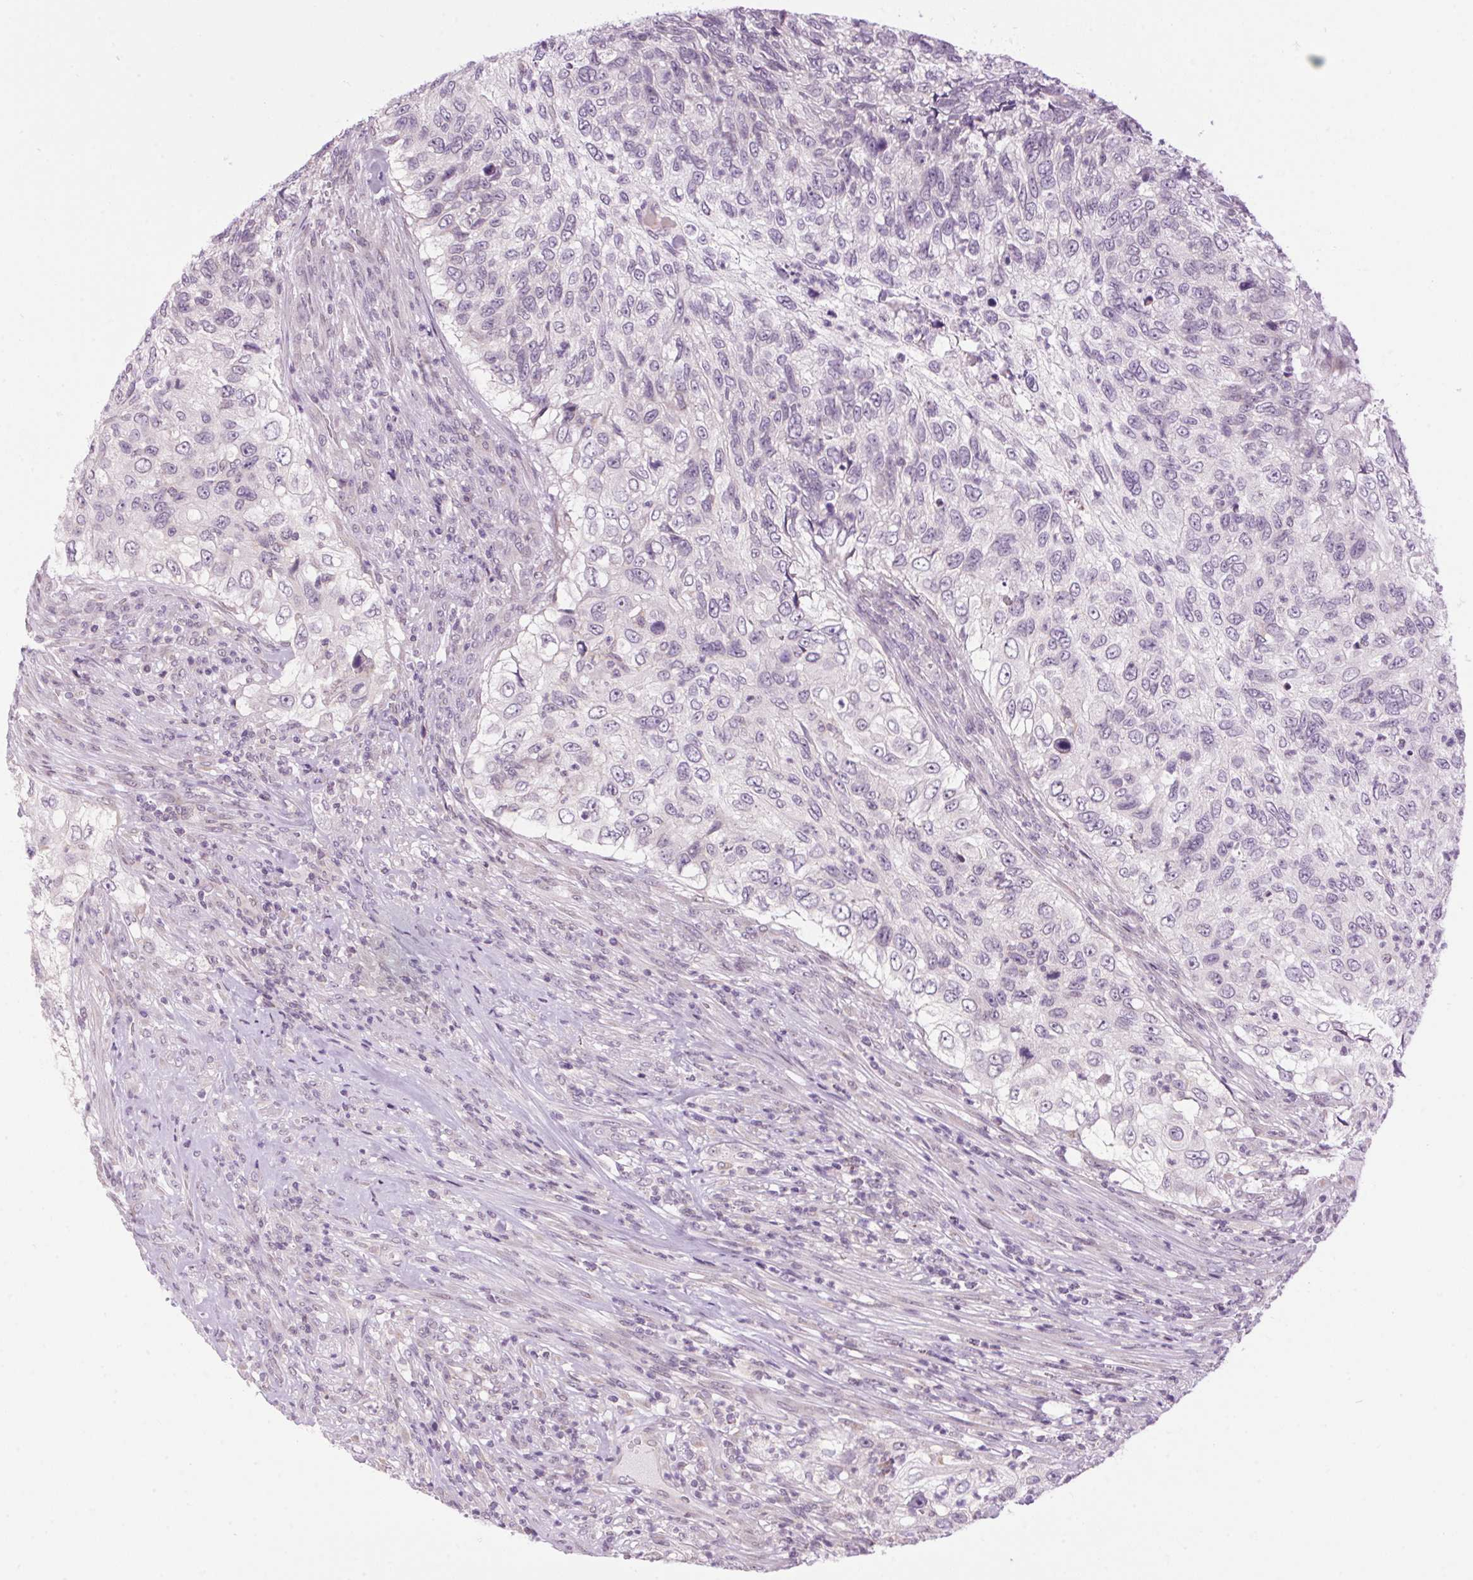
{"staining": {"intensity": "negative", "quantity": "none", "location": "none"}, "tissue": "urothelial cancer", "cell_type": "Tumor cells", "image_type": "cancer", "snomed": [{"axis": "morphology", "description": "Urothelial carcinoma, High grade"}, {"axis": "topography", "description": "Urinary bladder"}], "caption": "Immunohistochemistry of high-grade urothelial carcinoma reveals no positivity in tumor cells. (DAB (3,3'-diaminobenzidine) immunohistochemistry with hematoxylin counter stain).", "gene": "SMIM13", "patient": {"sex": "female", "age": 60}}